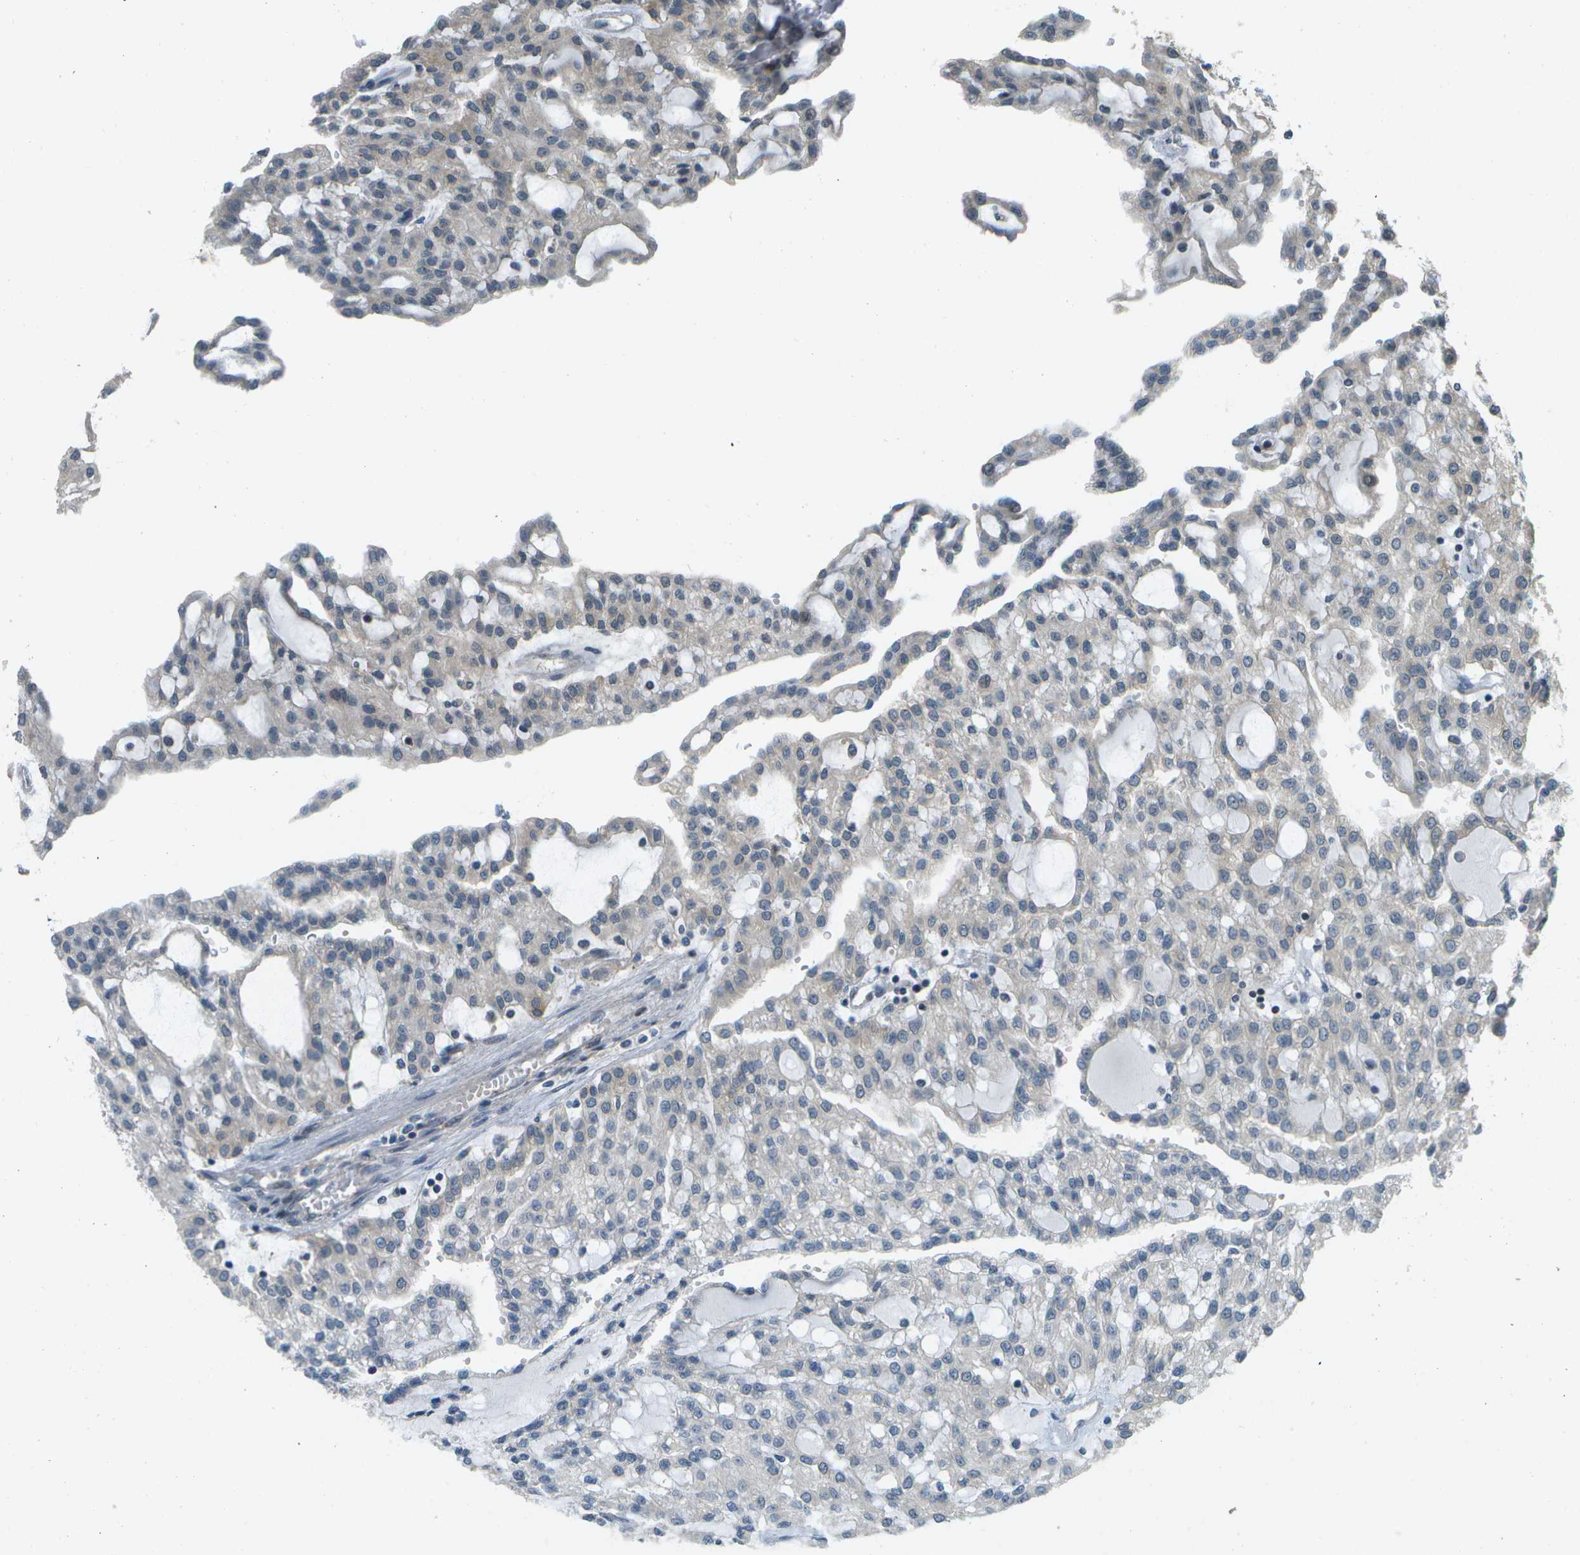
{"staining": {"intensity": "negative", "quantity": "none", "location": "none"}, "tissue": "renal cancer", "cell_type": "Tumor cells", "image_type": "cancer", "snomed": [{"axis": "morphology", "description": "Adenocarcinoma, NOS"}, {"axis": "topography", "description": "Kidney"}], "caption": "This histopathology image is of adenocarcinoma (renal) stained with IHC to label a protein in brown with the nuclei are counter-stained blue. There is no staining in tumor cells.", "gene": "WNK2", "patient": {"sex": "male", "age": 63}}